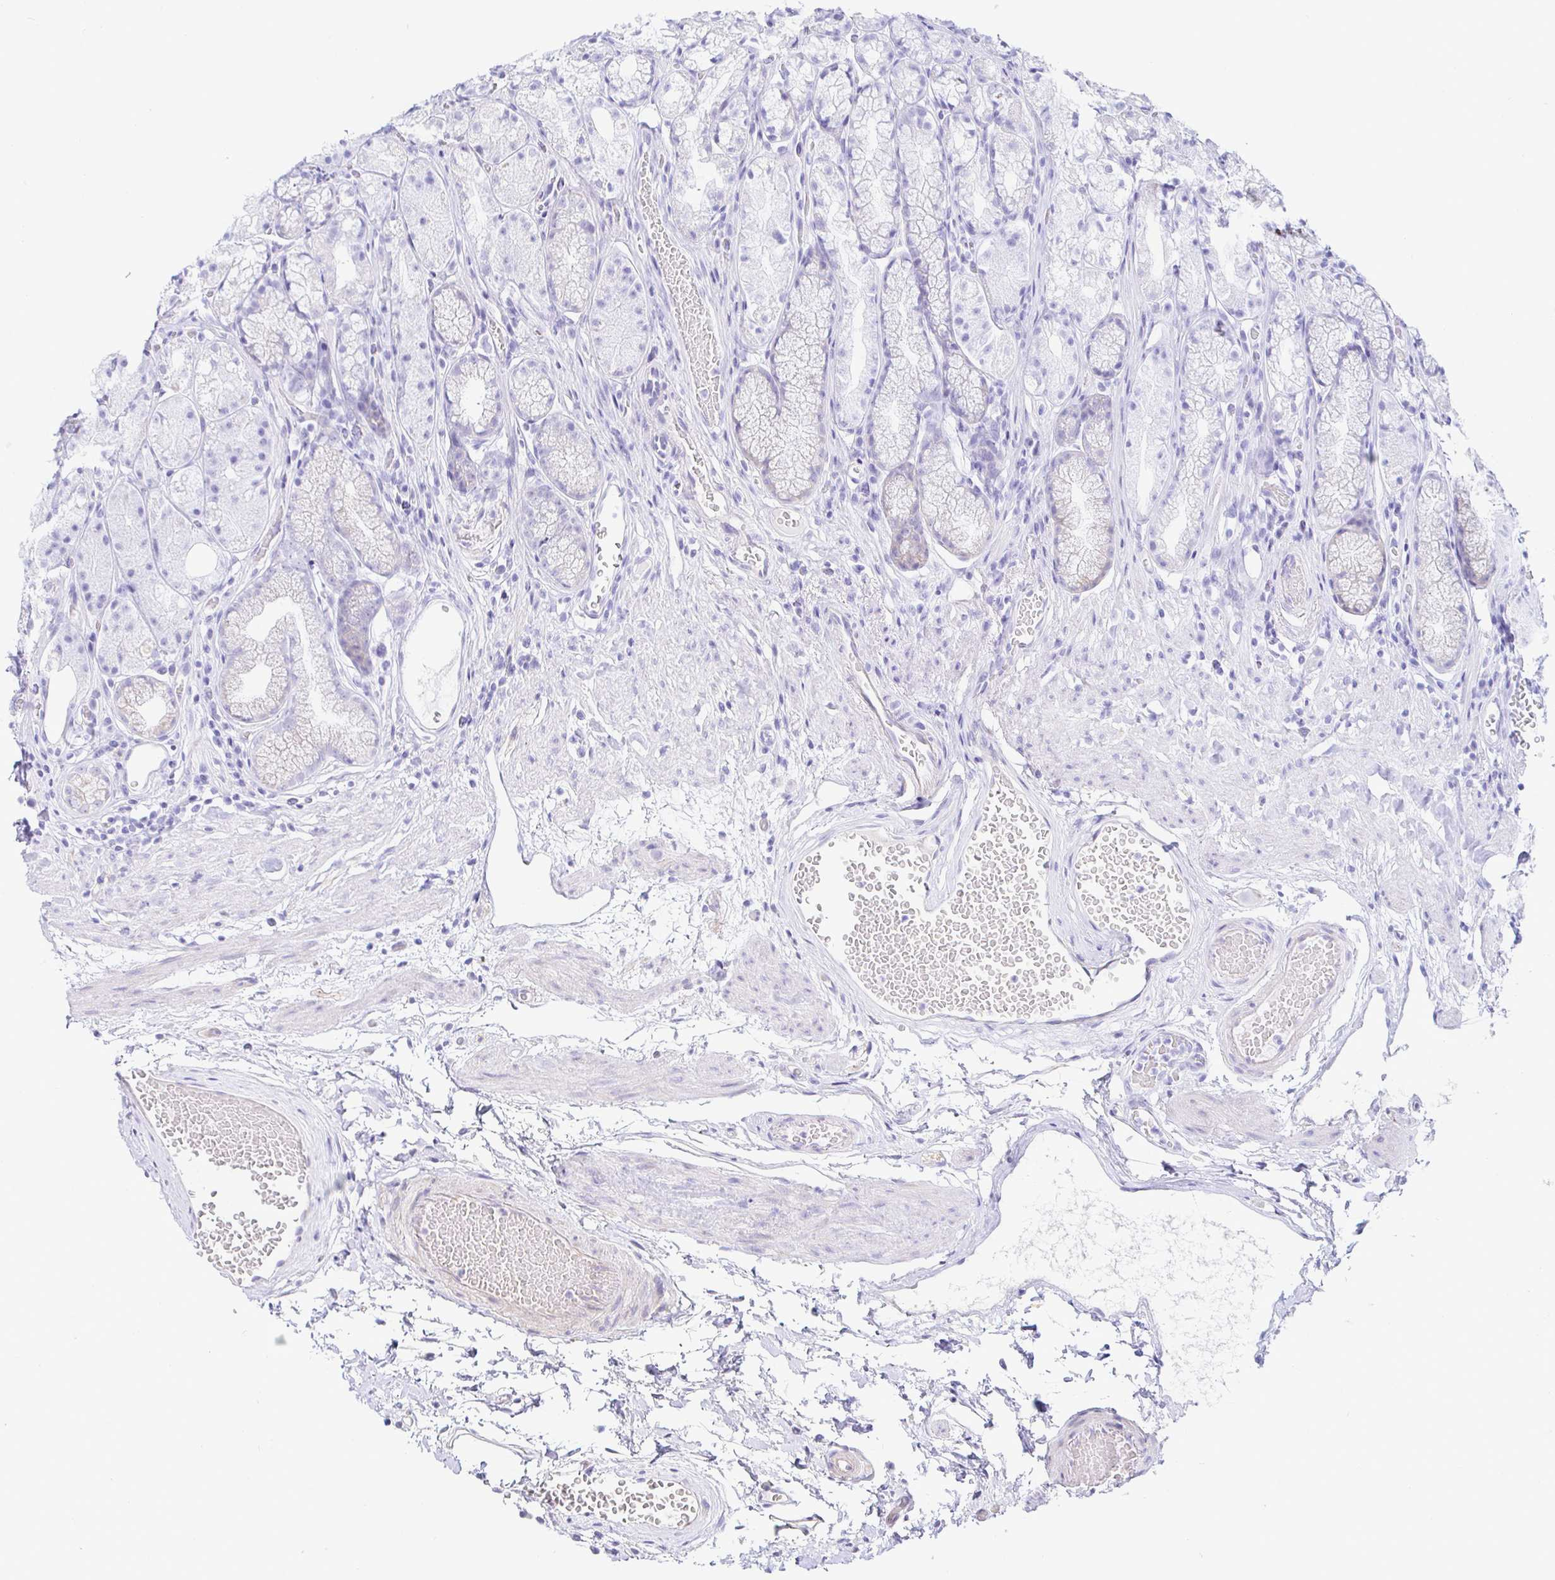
{"staining": {"intensity": "negative", "quantity": "none", "location": "none"}, "tissue": "stomach", "cell_type": "Glandular cells", "image_type": "normal", "snomed": [{"axis": "morphology", "description": "Normal tissue, NOS"}, {"axis": "topography", "description": "Smooth muscle"}, {"axis": "topography", "description": "Stomach"}], "caption": "IHC micrograph of unremarkable stomach: human stomach stained with DAB shows no significant protein staining in glandular cells. (IHC, brightfield microscopy, high magnification).", "gene": "PINLYP", "patient": {"sex": "male", "age": 70}}